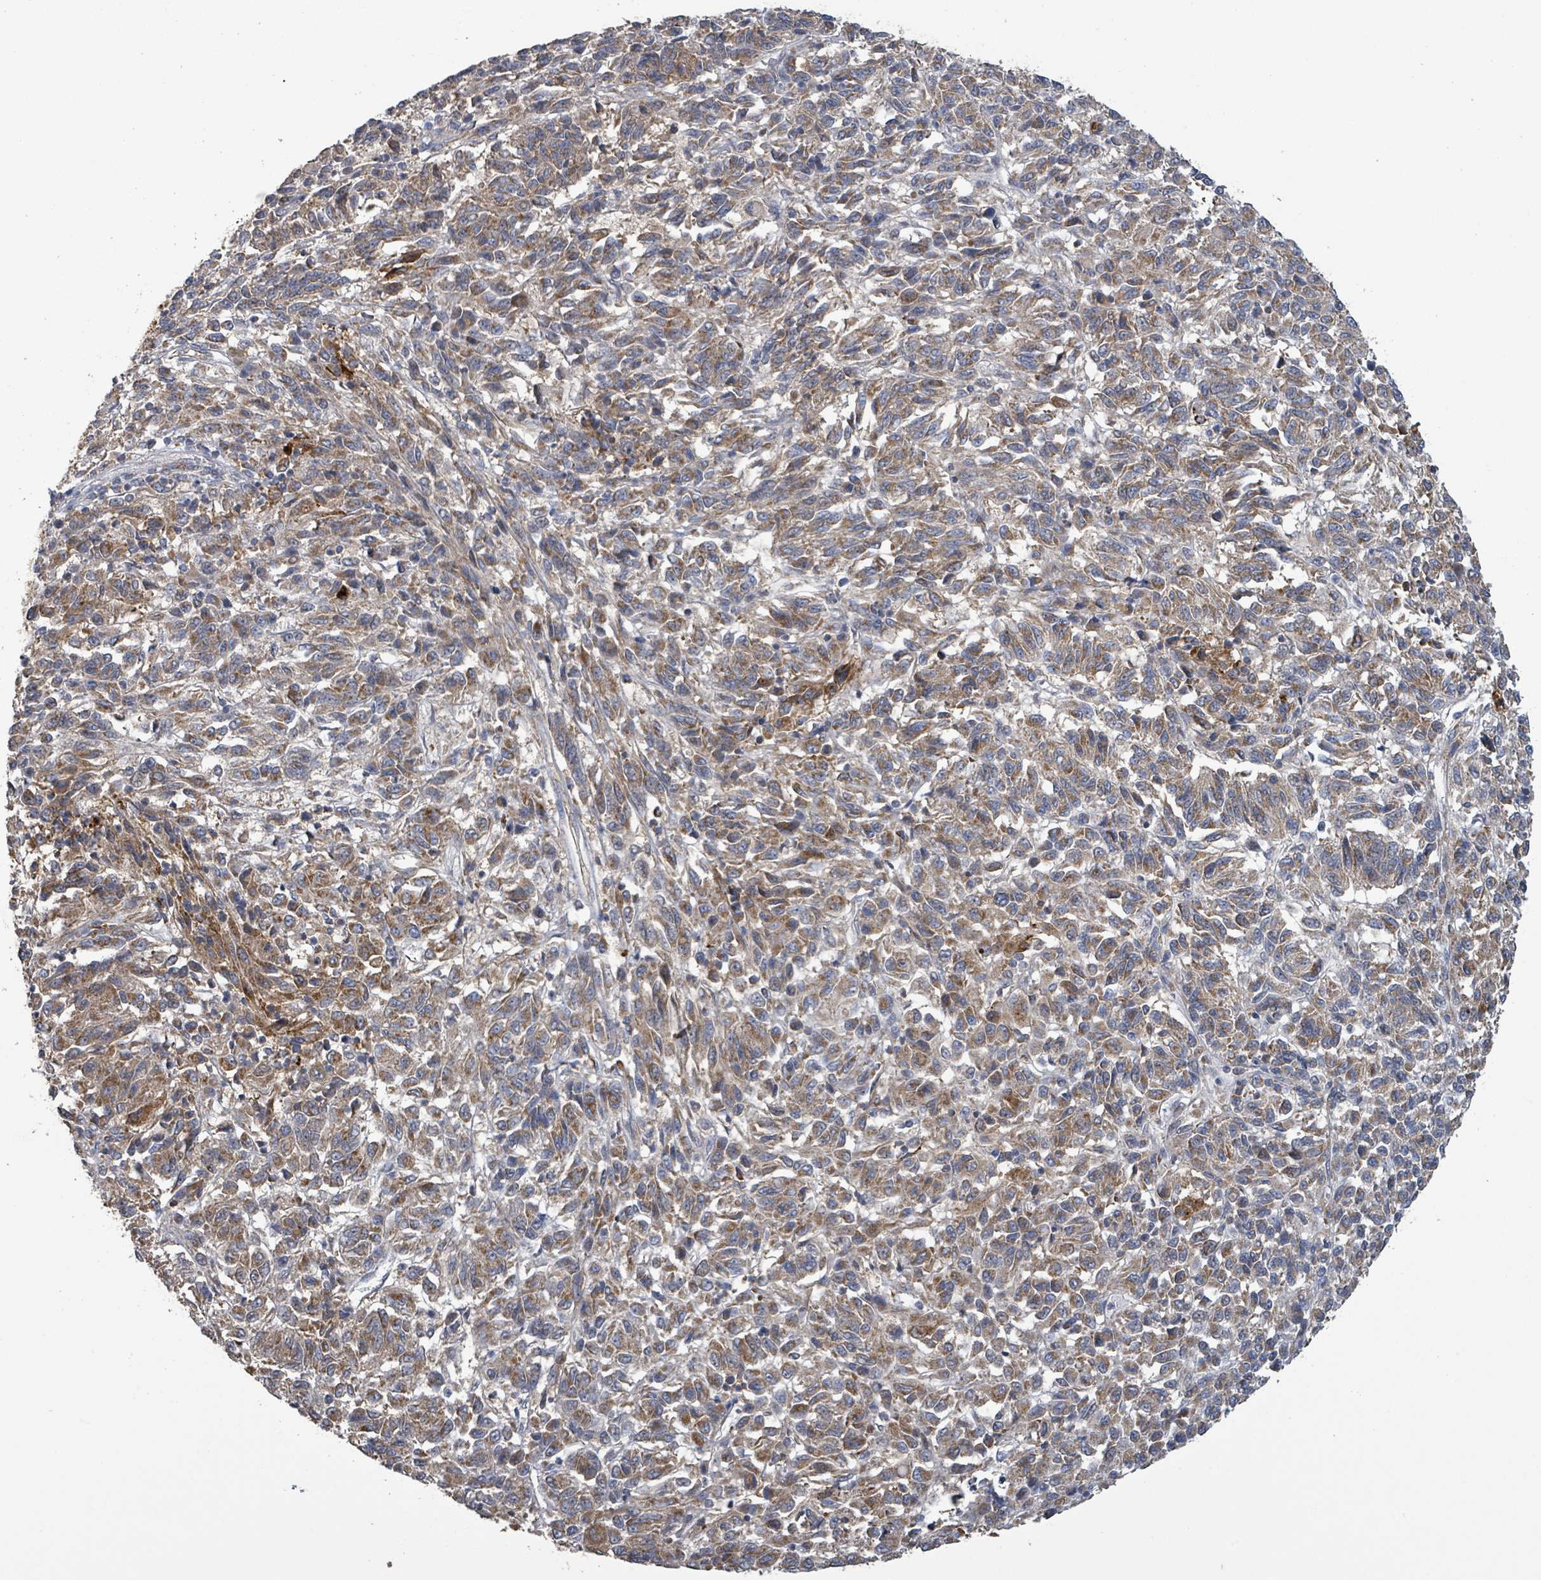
{"staining": {"intensity": "moderate", "quantity": ">75%", "location": "cytoplasmic/membranous"}, "tissue": "melanoma", "cell_type": "Tumor cells", "image_type": "cancer", "snomed": [{"axis": "morphology", "description": "Malignant melanoma, Metastatic site"}, {"axis": "topography", "description": "Lung"}], "caption": "Tumor cells reveal medium levels of moderate cytoplasmic/membranous expression in approximately >75% of cells in human melanoma.", "gene": "PLAAT1", "patient": {"sex": "male", "age": 64}}